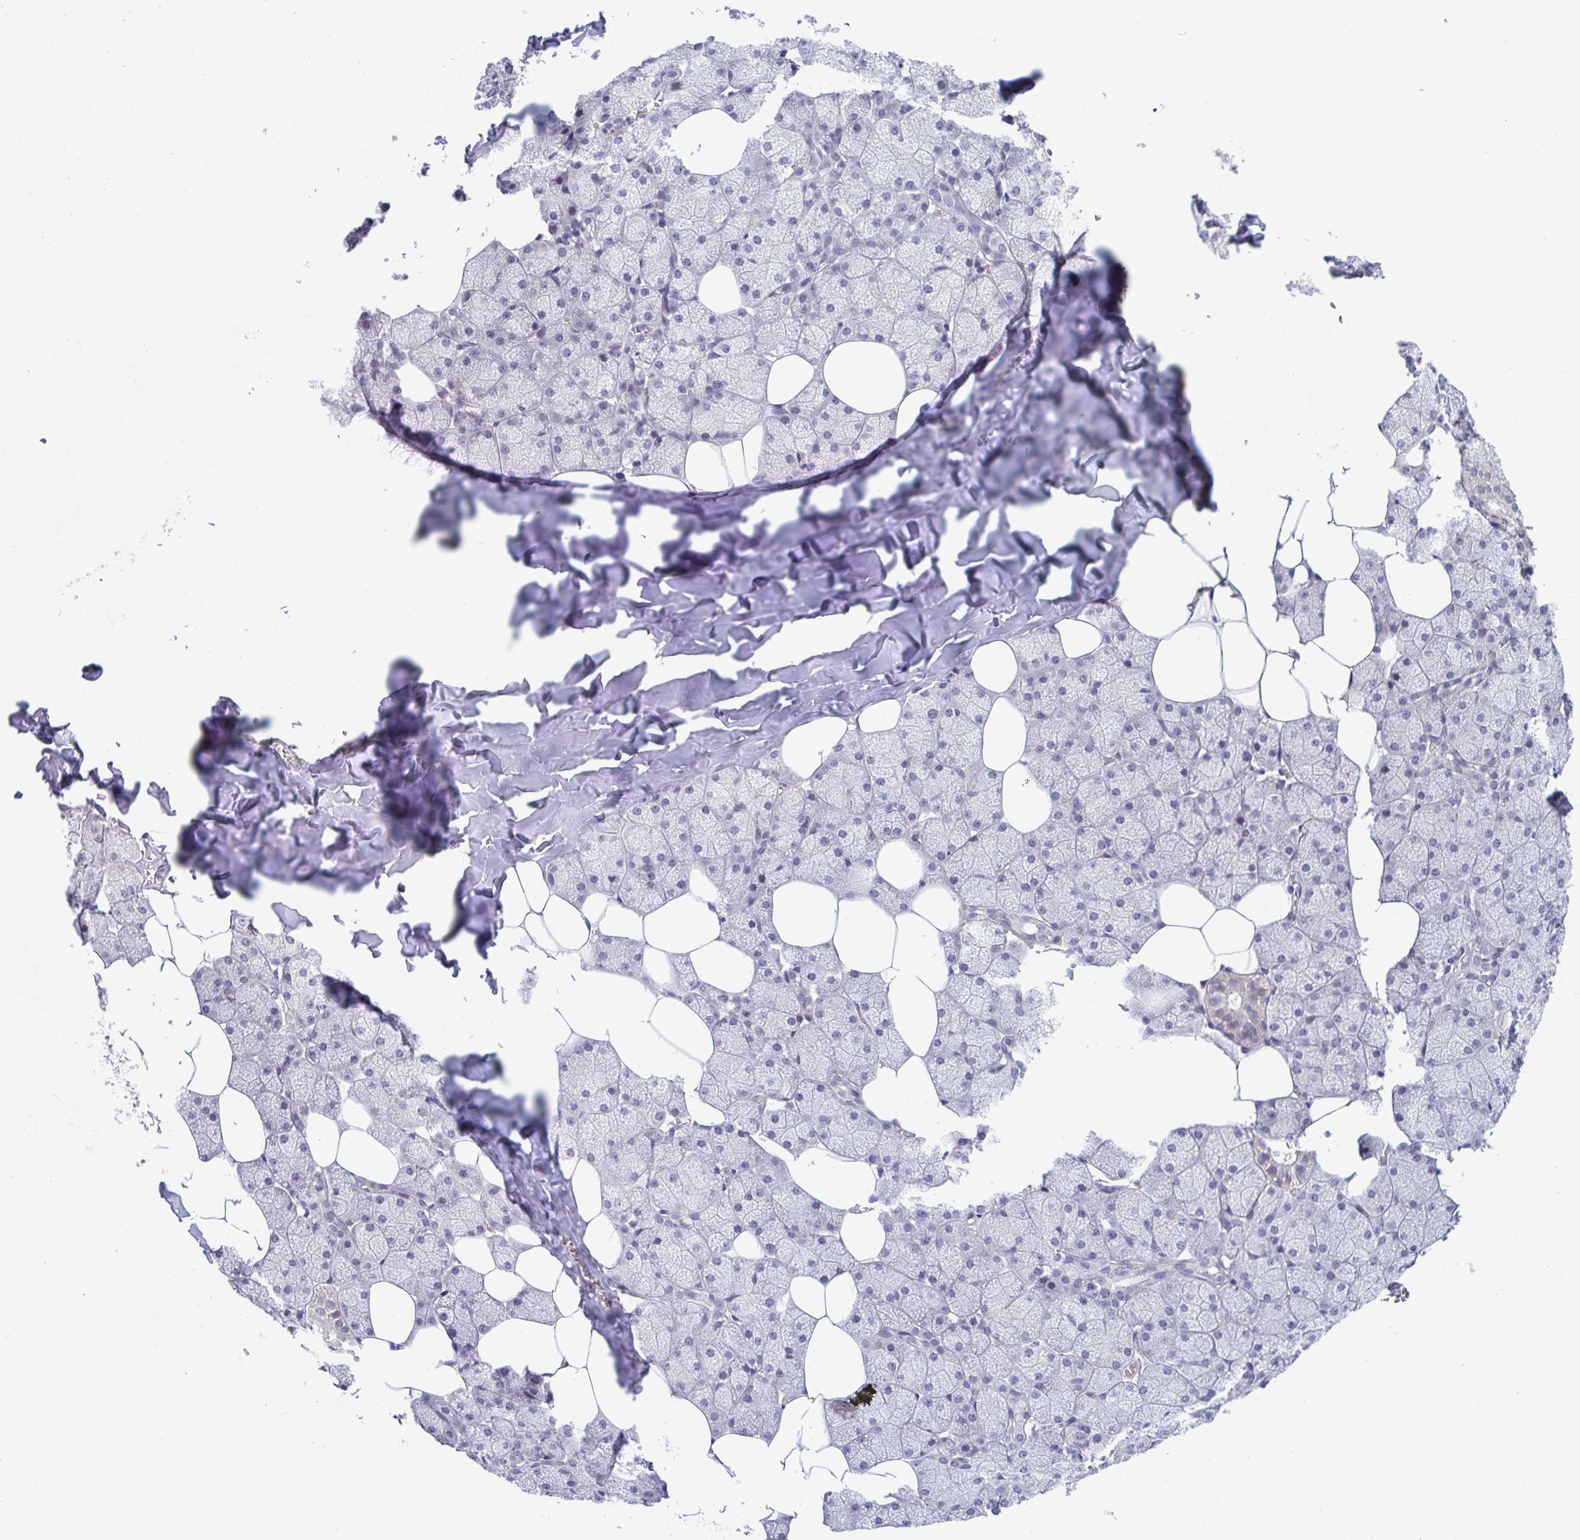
{"staining": {"intensity": "negative", "quantity": "none", "location": "none"}, "tissue": "salivary gland", "cell_type": "Glandular cells", "image_type": "normal", "snomed": [{"axis": "morphology", "description": "Normal tissue, NOS"}, {"axis": "topography", "description": "Salivary gland"}, {"axis": "topography", "description": "Peripheral nerve tissue"}], "caption": "Immunohistochemical staining of benign human salivary gland reveals no significant staining in glandular cells. (DAB immunohistochemistry (IHC) visualized using brightfield microscopy, high magnification).", "gene": "RIOK1", "patient": {"sex": "male", "age": 38}}